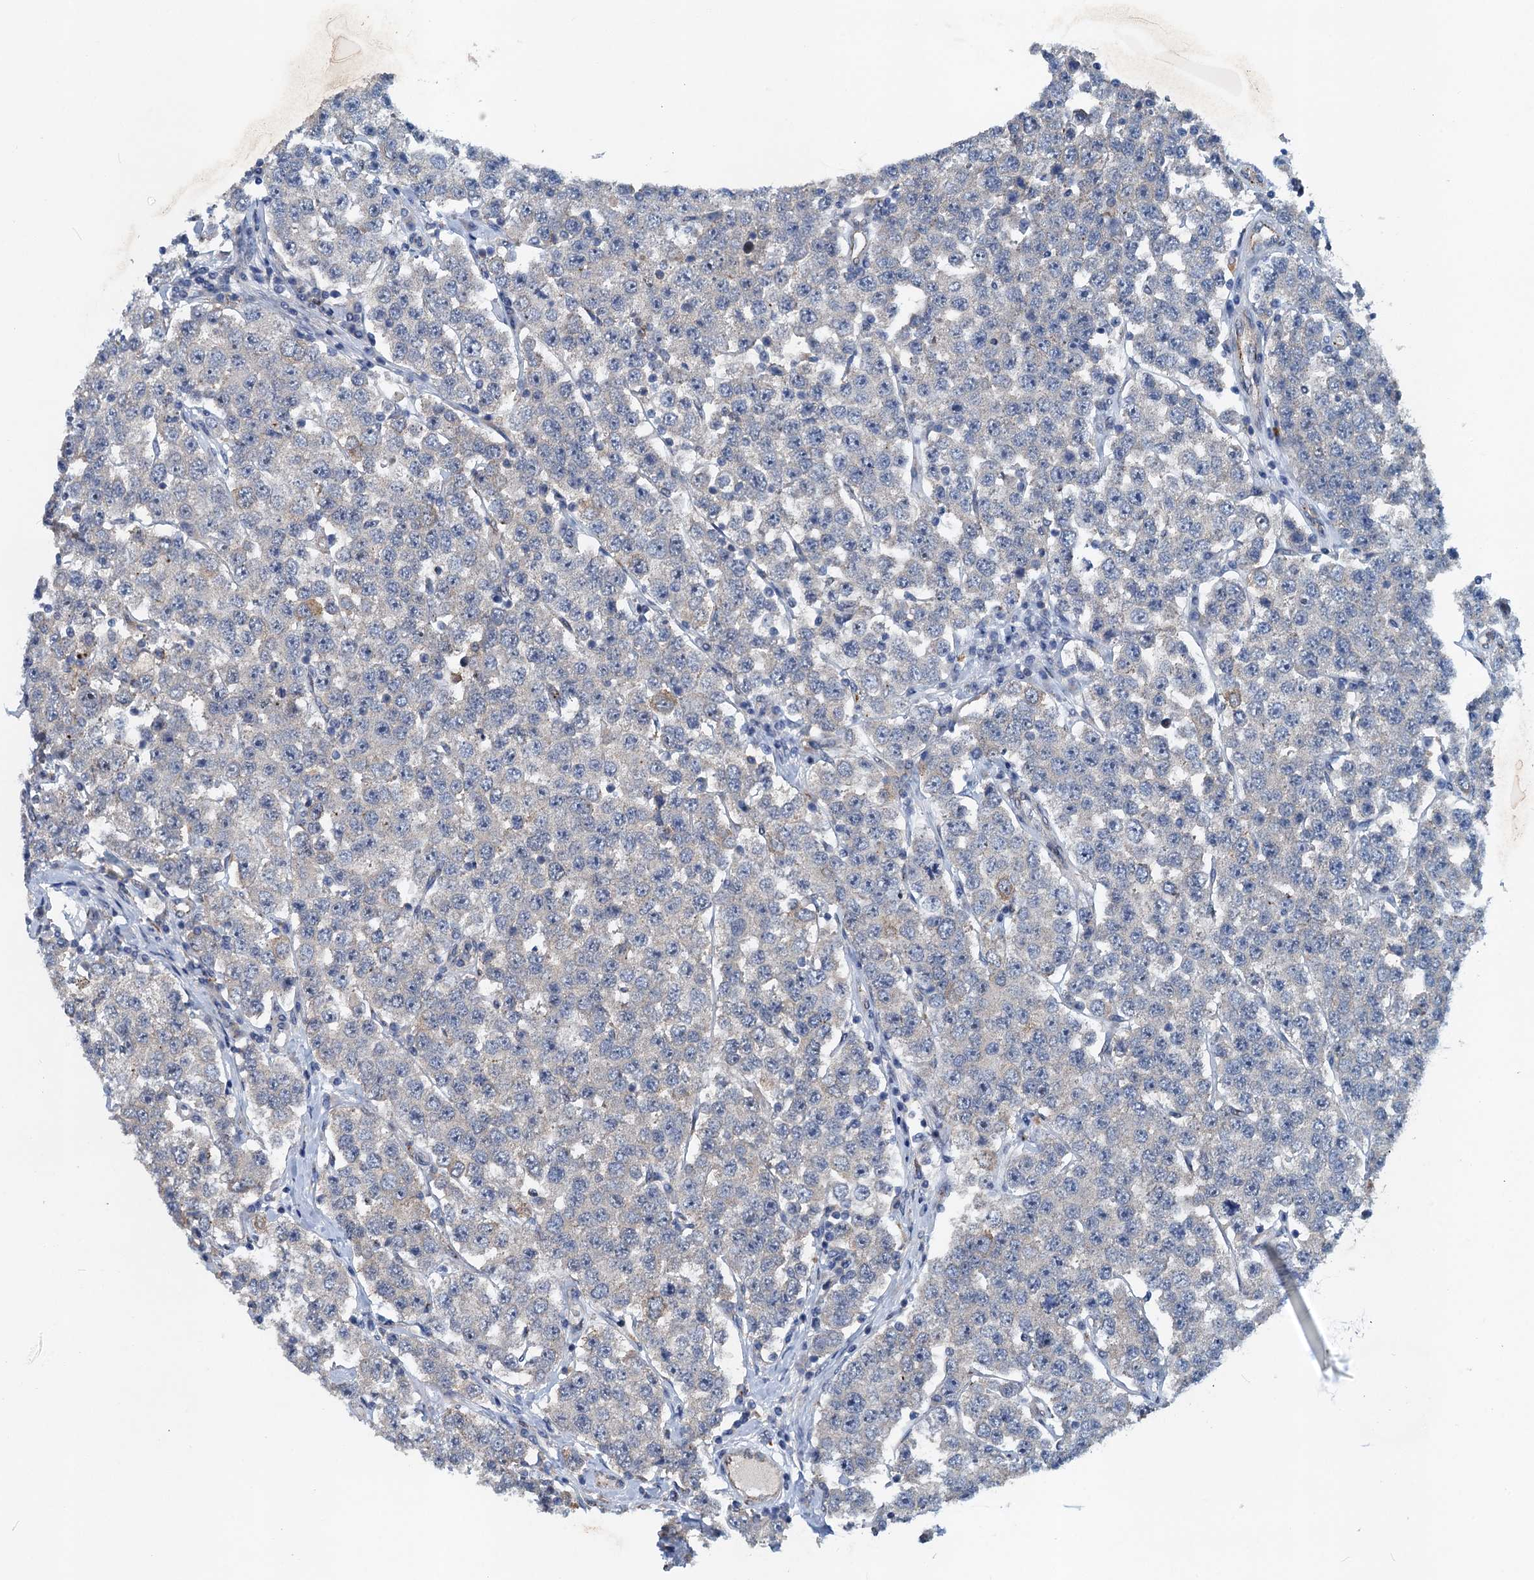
{"staining": {"intensity": "negative", "quantity": "none", "location": "none"}, "tissue": "testis cancer", "cell_type": "Tumor cells", "image_type": "cancer", "snomed": [{"axis": "morphology", "description": "Seminoma, NOS"}, {"axis": "topography", "description": "Testis"}], "caption": "Immunohistochemistry (IHC) micrograph of neoplastic tissue: human testis seminoma stained with DAB reveals no significant protein expression in tumor cells.", "gene": "NBEA", "patient": {"sex": "male", "age": 28}}